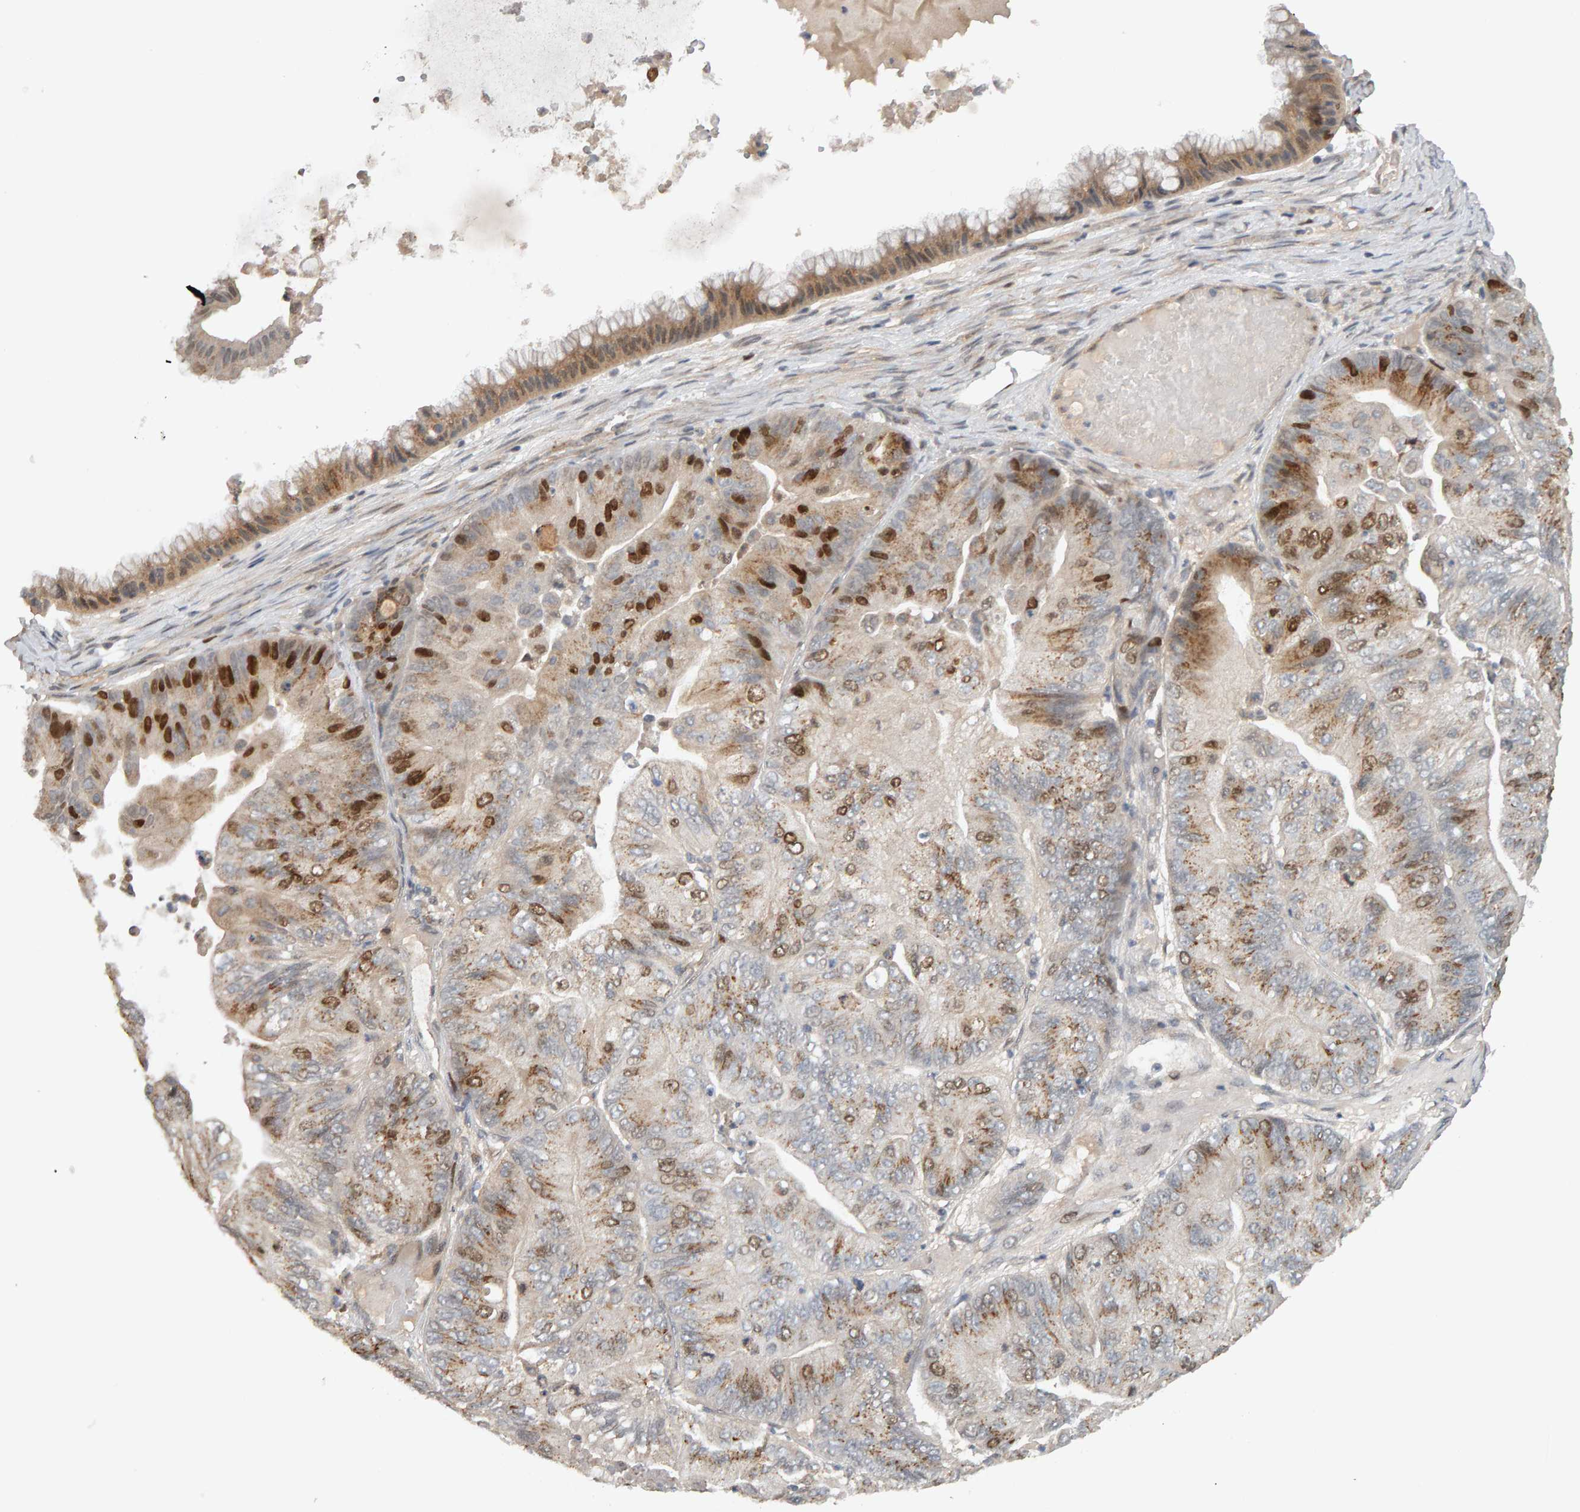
{"staining": {"intensity": "strong", "quantity": "<25%", "location": "cytoplasmic/membranous,nuclear"}, "tissue": "ovarian cancer", "cell_type": "Tumor cells", "image_type": "cancer", "snomed": [{"axis": "morphology", "description": "Cystadenocarcinoma, mucinous, NOS"}, {"axis": "topography", "description": "Ovary"}], "caption": "Approximately <25% of tumor cells in mucinous cystadenocarcinoma (ovarian) demonstrate strong cytoplasmic/membranous and nuclear protein expression as visualized by brown immunohistochemical staining.", "gene": "CDCA5", "patient": {"sex": "female", "age": 61}}